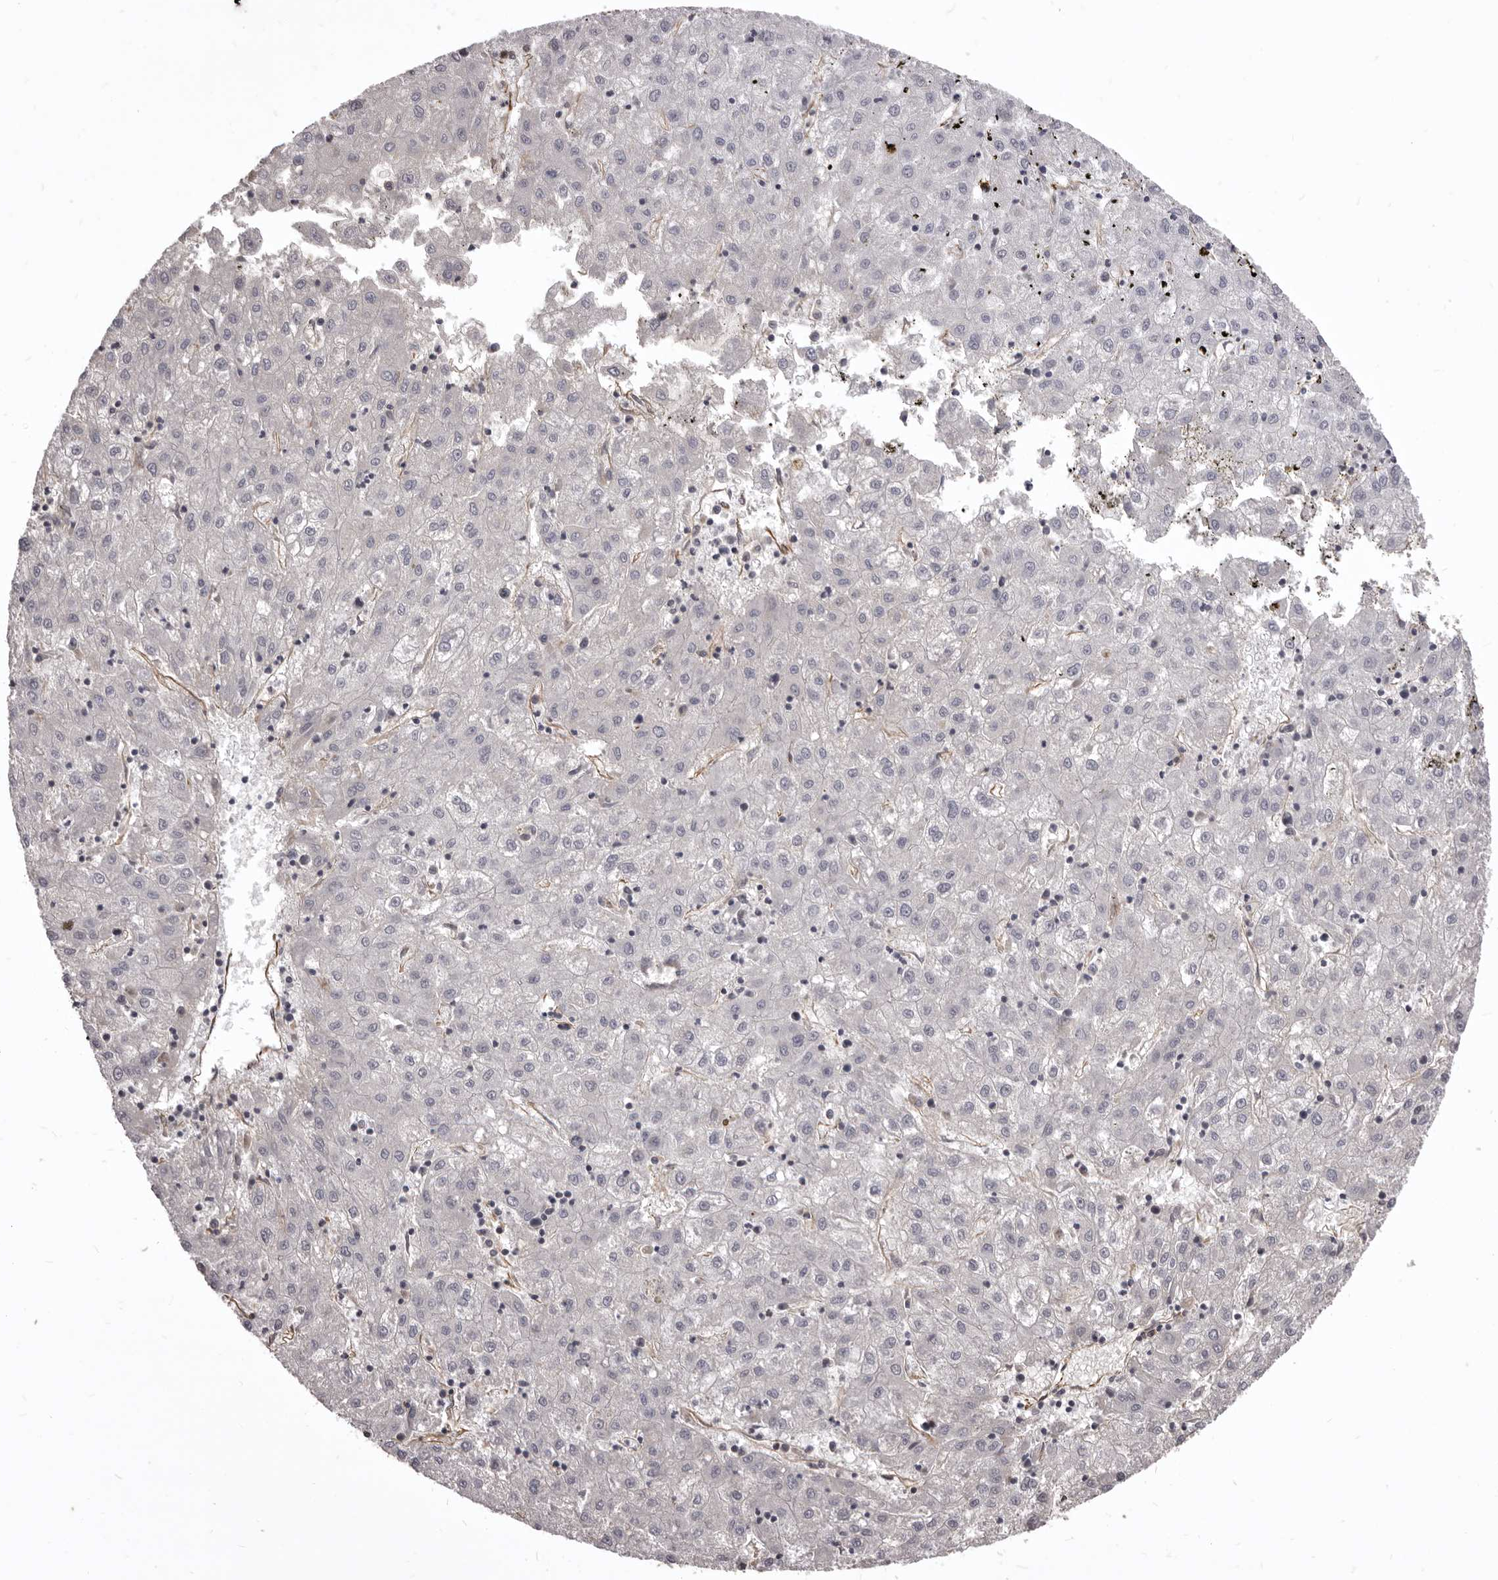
{"staining": {"intensity": "negative", "quantity": "none", "location": "none"}, "tissue": "liver cancer", "cell_type": "Tumor cells", "image_type": "cancer", "snomed": [{"axis": "morphology", "description": "Carcinoma, Hepatocellular, NOS"}, {"axis": "topography", "description": "Liver"}], "caption": "Liver cancer was stained to show a protein in brown. There is no significant staining in tumor cells. The staining is performed using DAB (3,3'-diaminobenzidine) brown chromogen with nuclei counter-stained in using hematoxylin.", "gene": "MTURN", "patient": {"sex": "male", "age": 72}}